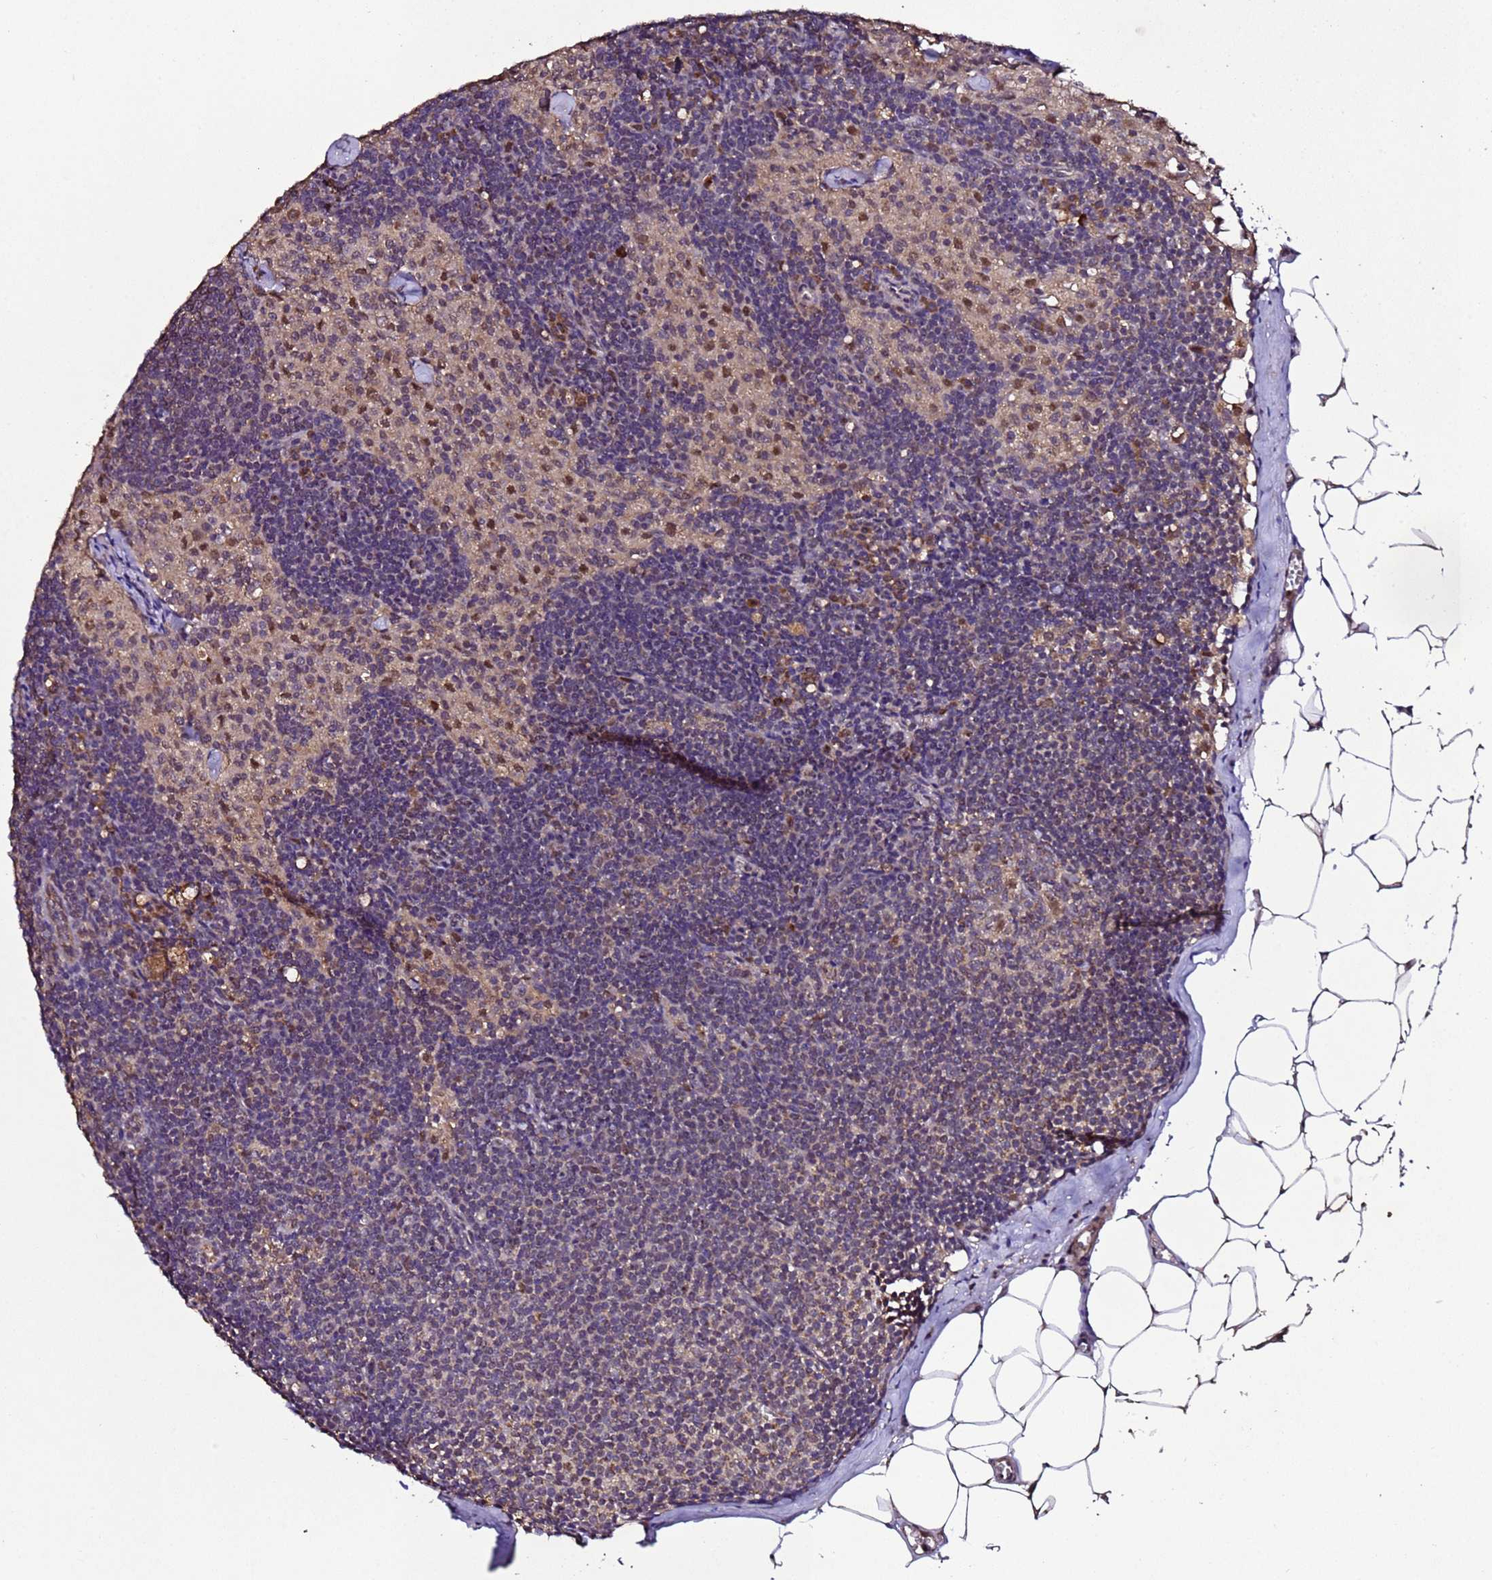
{"staining": {"intensity": "moderate", "quantity": "<25%", "location": "cytoplasmic/membranous"}, "tissue": "lymph node", "cell_type": "Germinal center cells", "image_type": "normal", "snomed": [{"axis": "morphology", "description": "Normal tissue, NOS"}, {"axis": "topography", "description": "Lymph node"}], "caption": "Brown immunohistochemical staining in benign lymph node demonstrates moderate cytoplasmic/membranous positivity in approximately <25% of germinal center cells.", "gene": "HSPBAP1", "patient": {"sex": "female", "age": 42}}